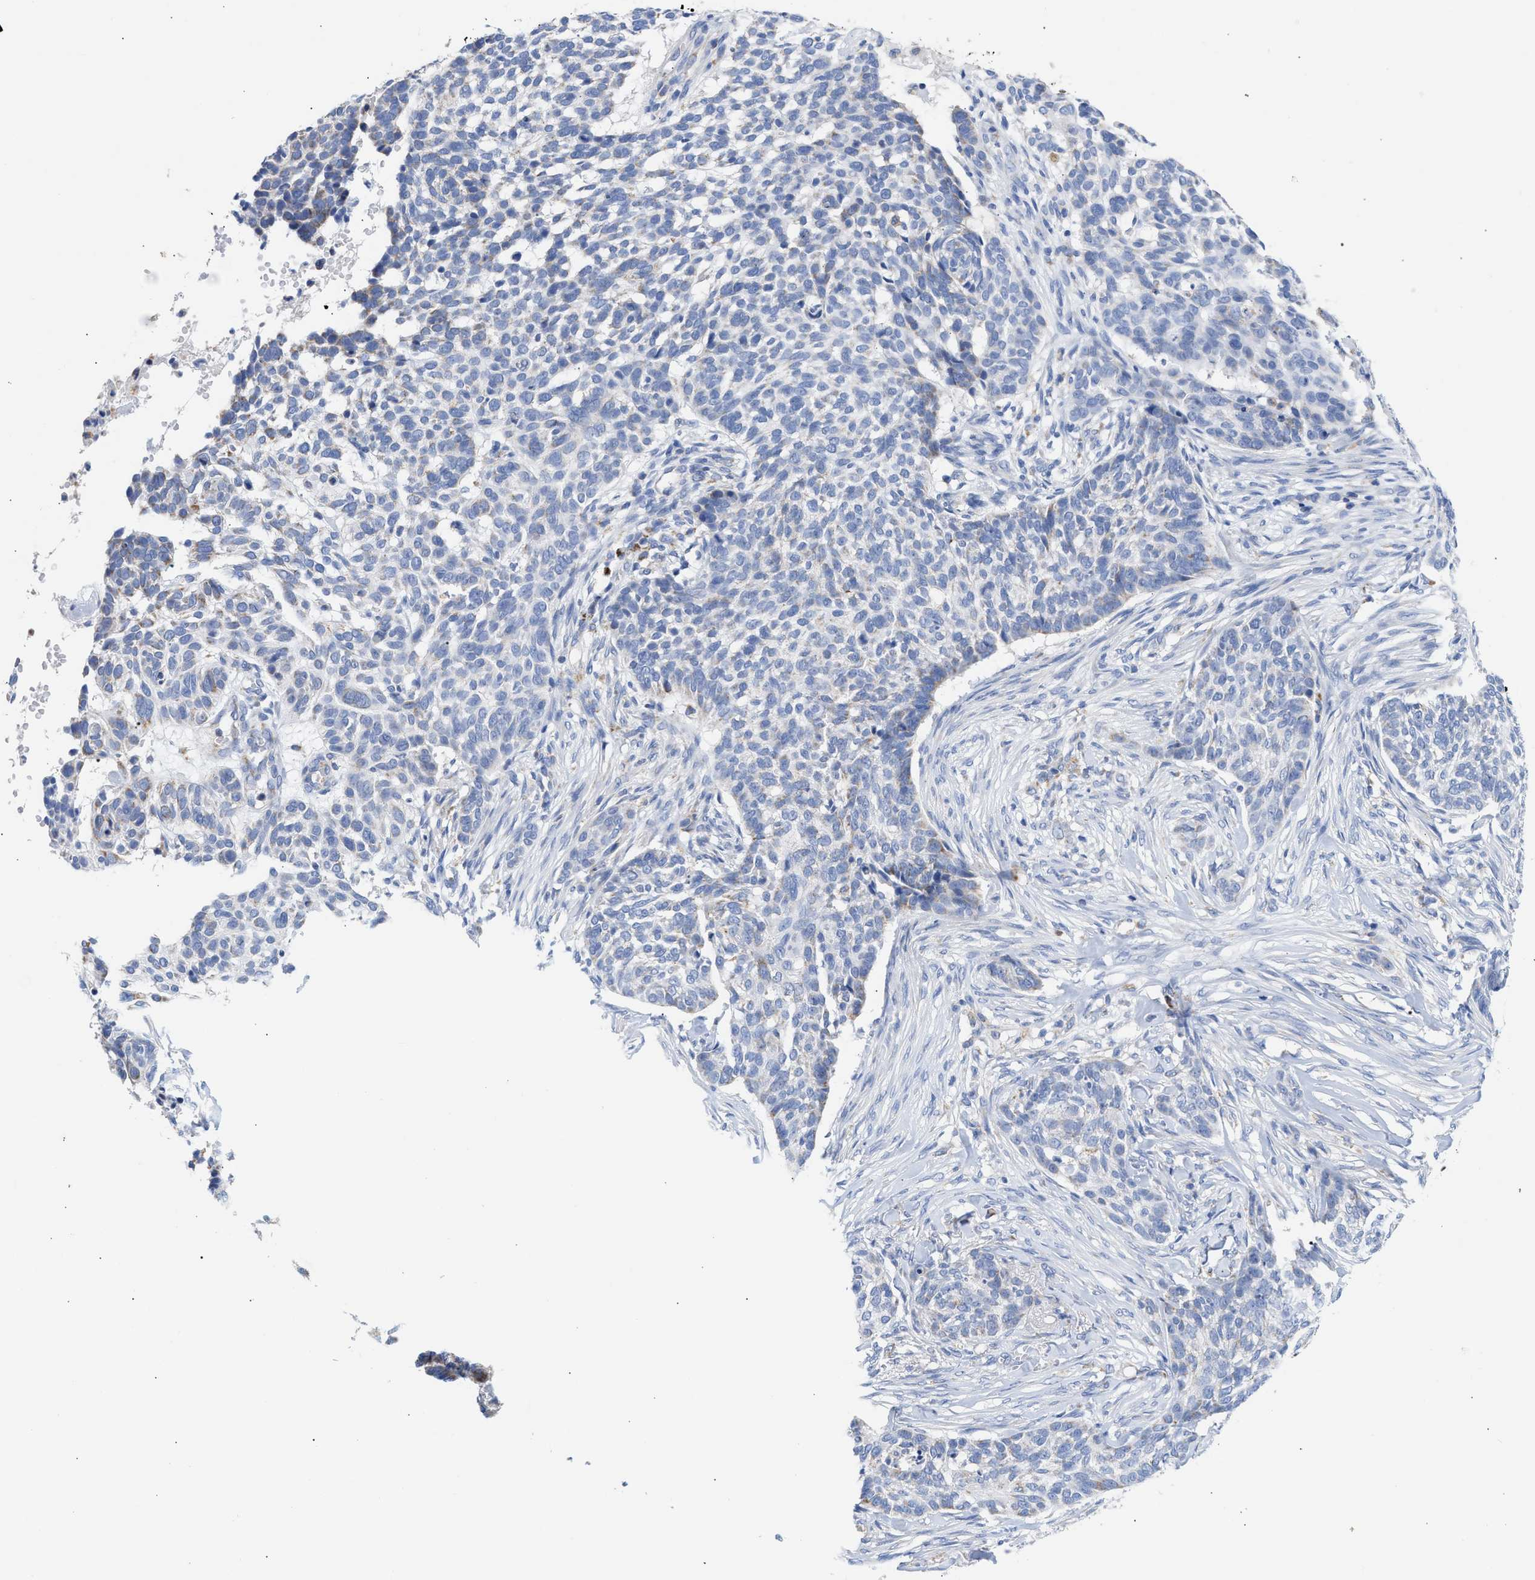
{"staining": {"intensity": "negative", "quantity": "none", "location": "none"}, "tissue": "skin cancer", "cell_type": "Tumor cells", "image_type": "cancer", "snomed": [{"axis": "morphology", "description": "Basal cell carcinoma"}, {"axis": "topography", "description": "Skin"}], "caption": "Skin cancer (basal cell carcinoma) was stained to show a protein in brown. There is no significant positivity in tumor cells. (Brightfield microscopy of DAB IHC at high magnification).", "gene": "ACOT13", "patient": {"sex": "male", "age": 85}}